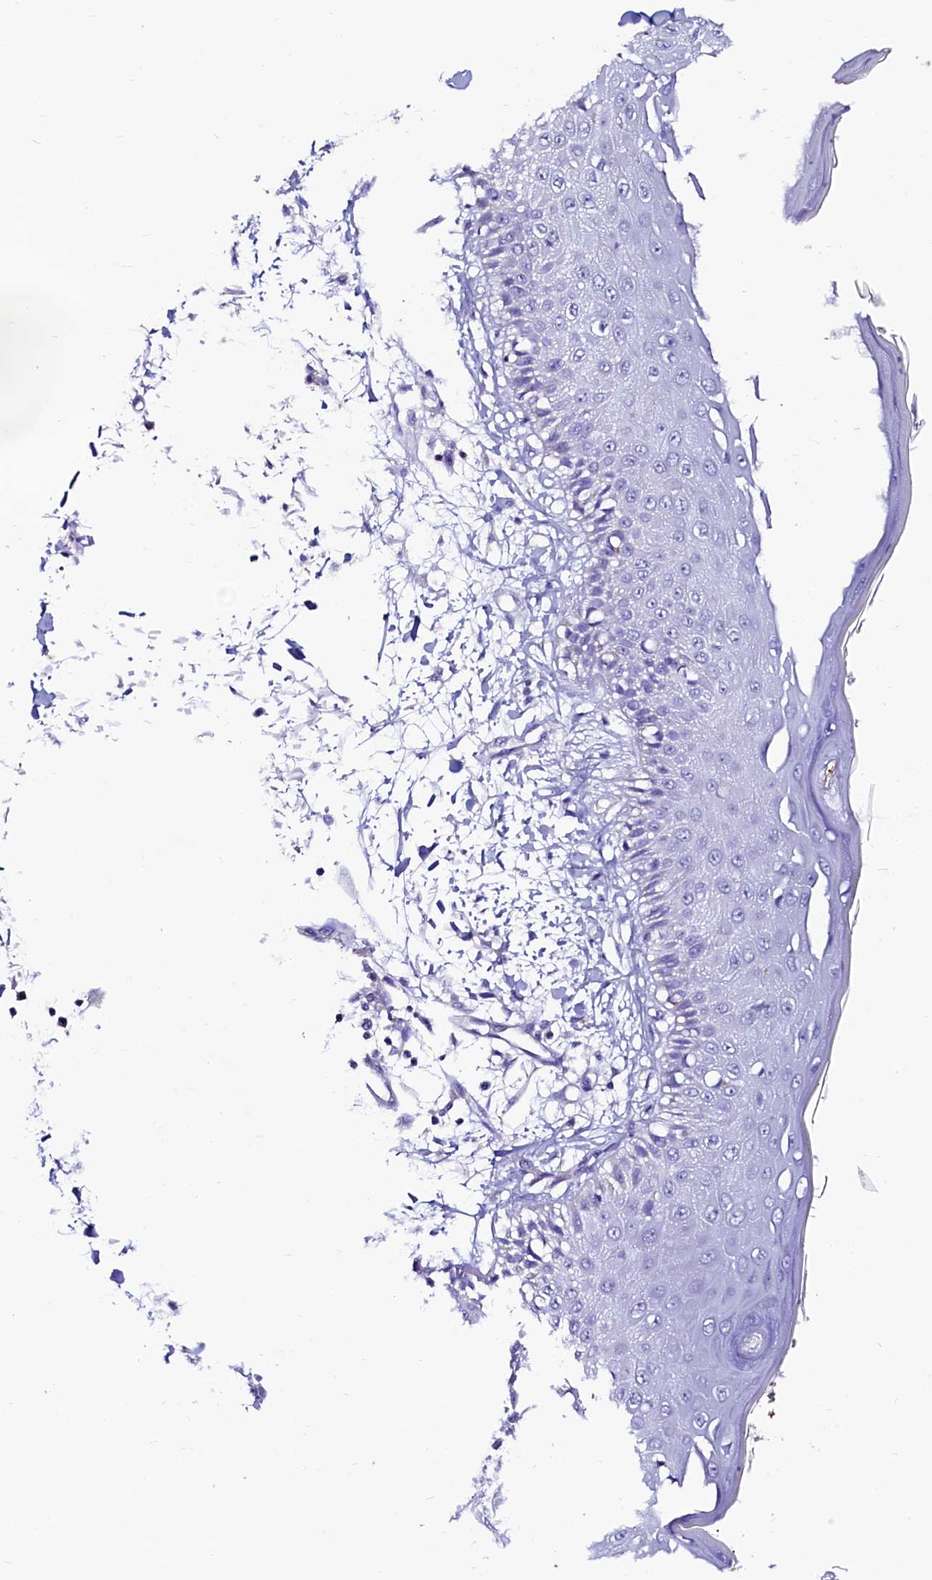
{"staining": {"intensity": "negative", "quantity": "none", "location": "none"}, "tissue": "skin", "cell_type": "Fibroblasts", "image_type": "normal", "snomed": [{"axis": "morphology", "description": "Normal tissue, NOS"}, {"axis": "morphology", "description": "Squamous cell carcinoma, NOS"}, {"axis": "topography", "description": "Skin"}, {"axis": "topography", "description": "Peripheral nerve tissue"}], "caption": "Fibroblasts show no significant protein staining in unremarkable skin.", "gene": "RBP3", "patient": {"sex": "male", "age": 83}}